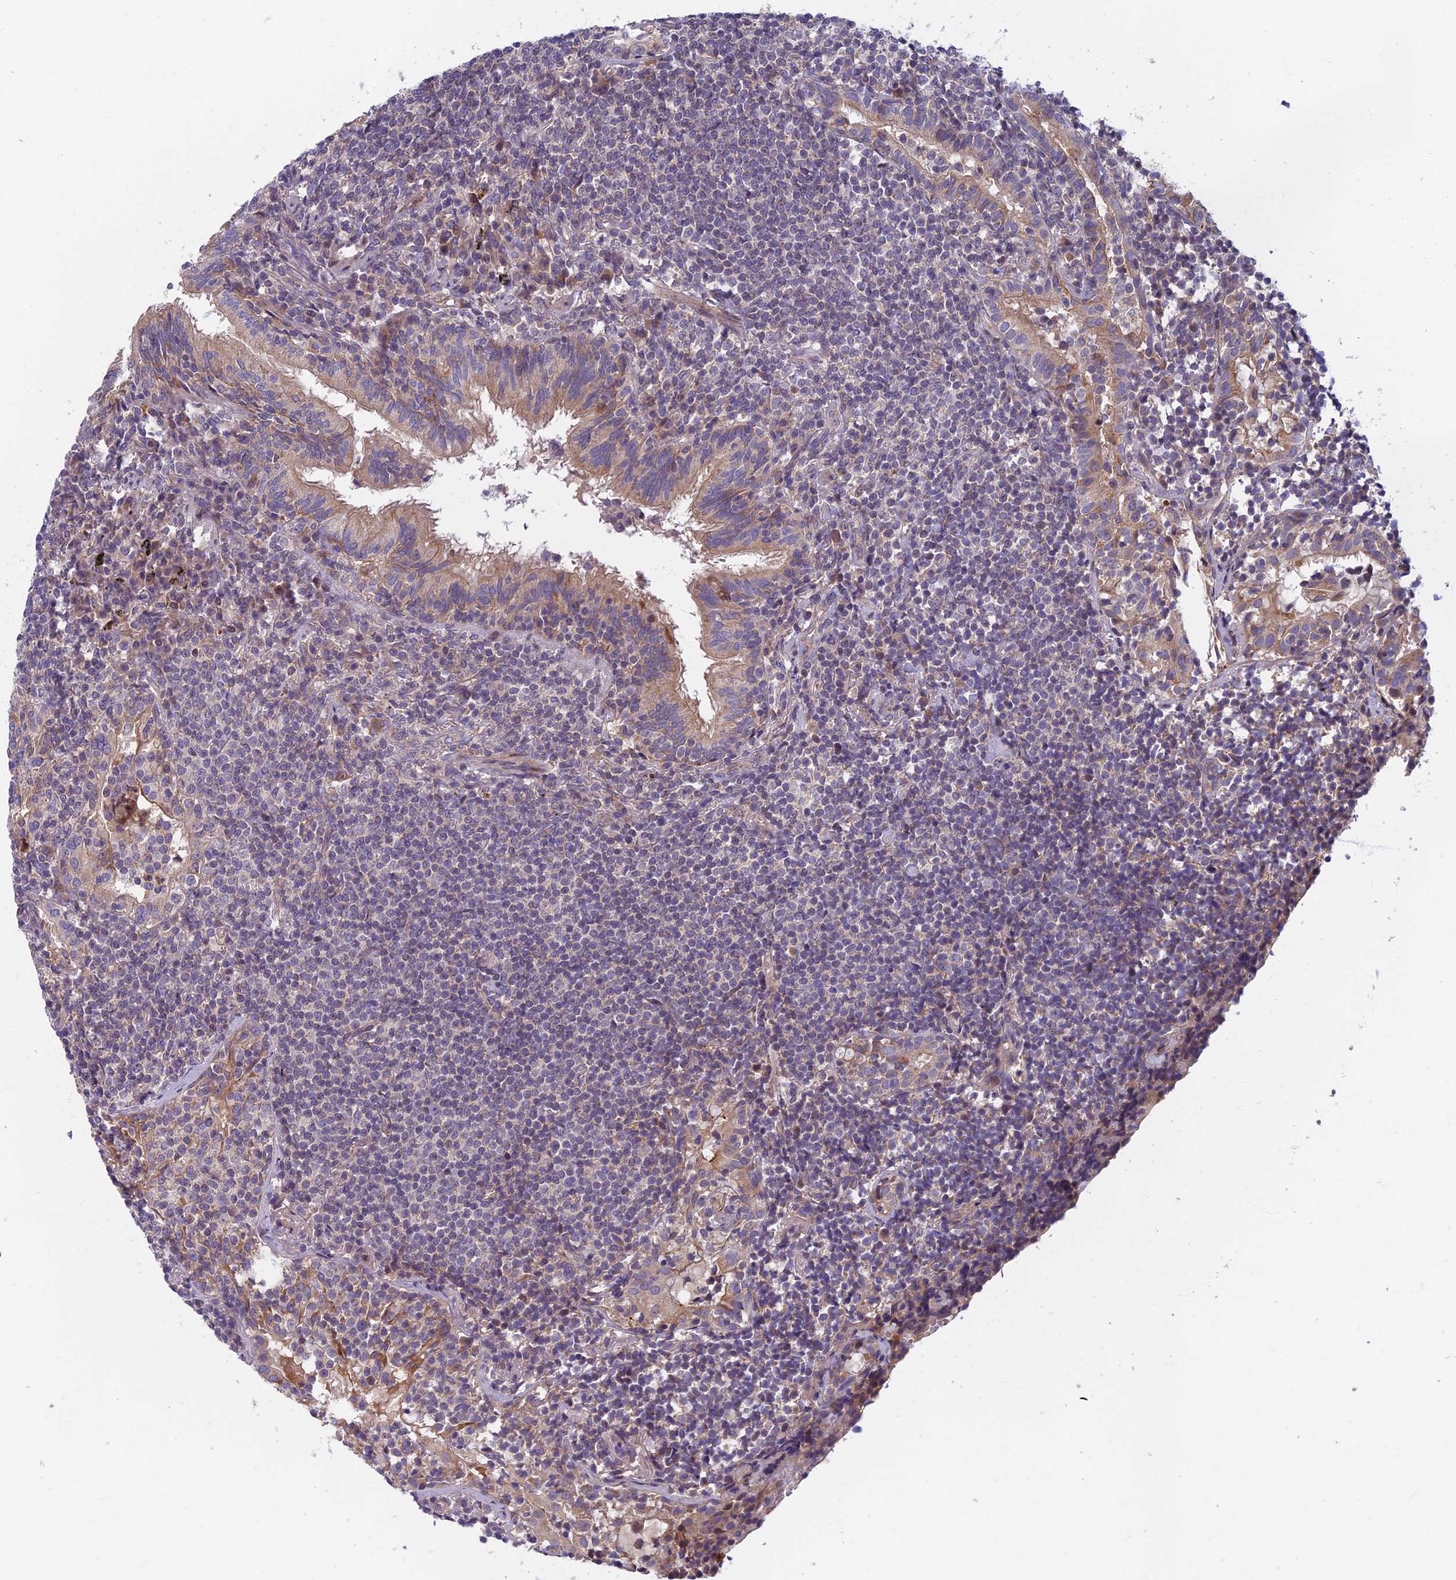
{"staining": {"intensity": "negative", "quantity": "none", "location": "none"}, "tissue": "lymphoma", "cell_type": "Tumor cells", "image_type": "cancer", "snomed": [{"axis": "morphology", "description": "Malignant lymphoma, non-Hodgkin's type, Low grade"}, {"axis": "topography", "description": "Lung"}], "caption": "This is an immunohistochemistry micrograph of lymphoma. There is no staining in tumor cells.", "gene": "SOGA1", "patient": {"sex": "female", "age": 71}}